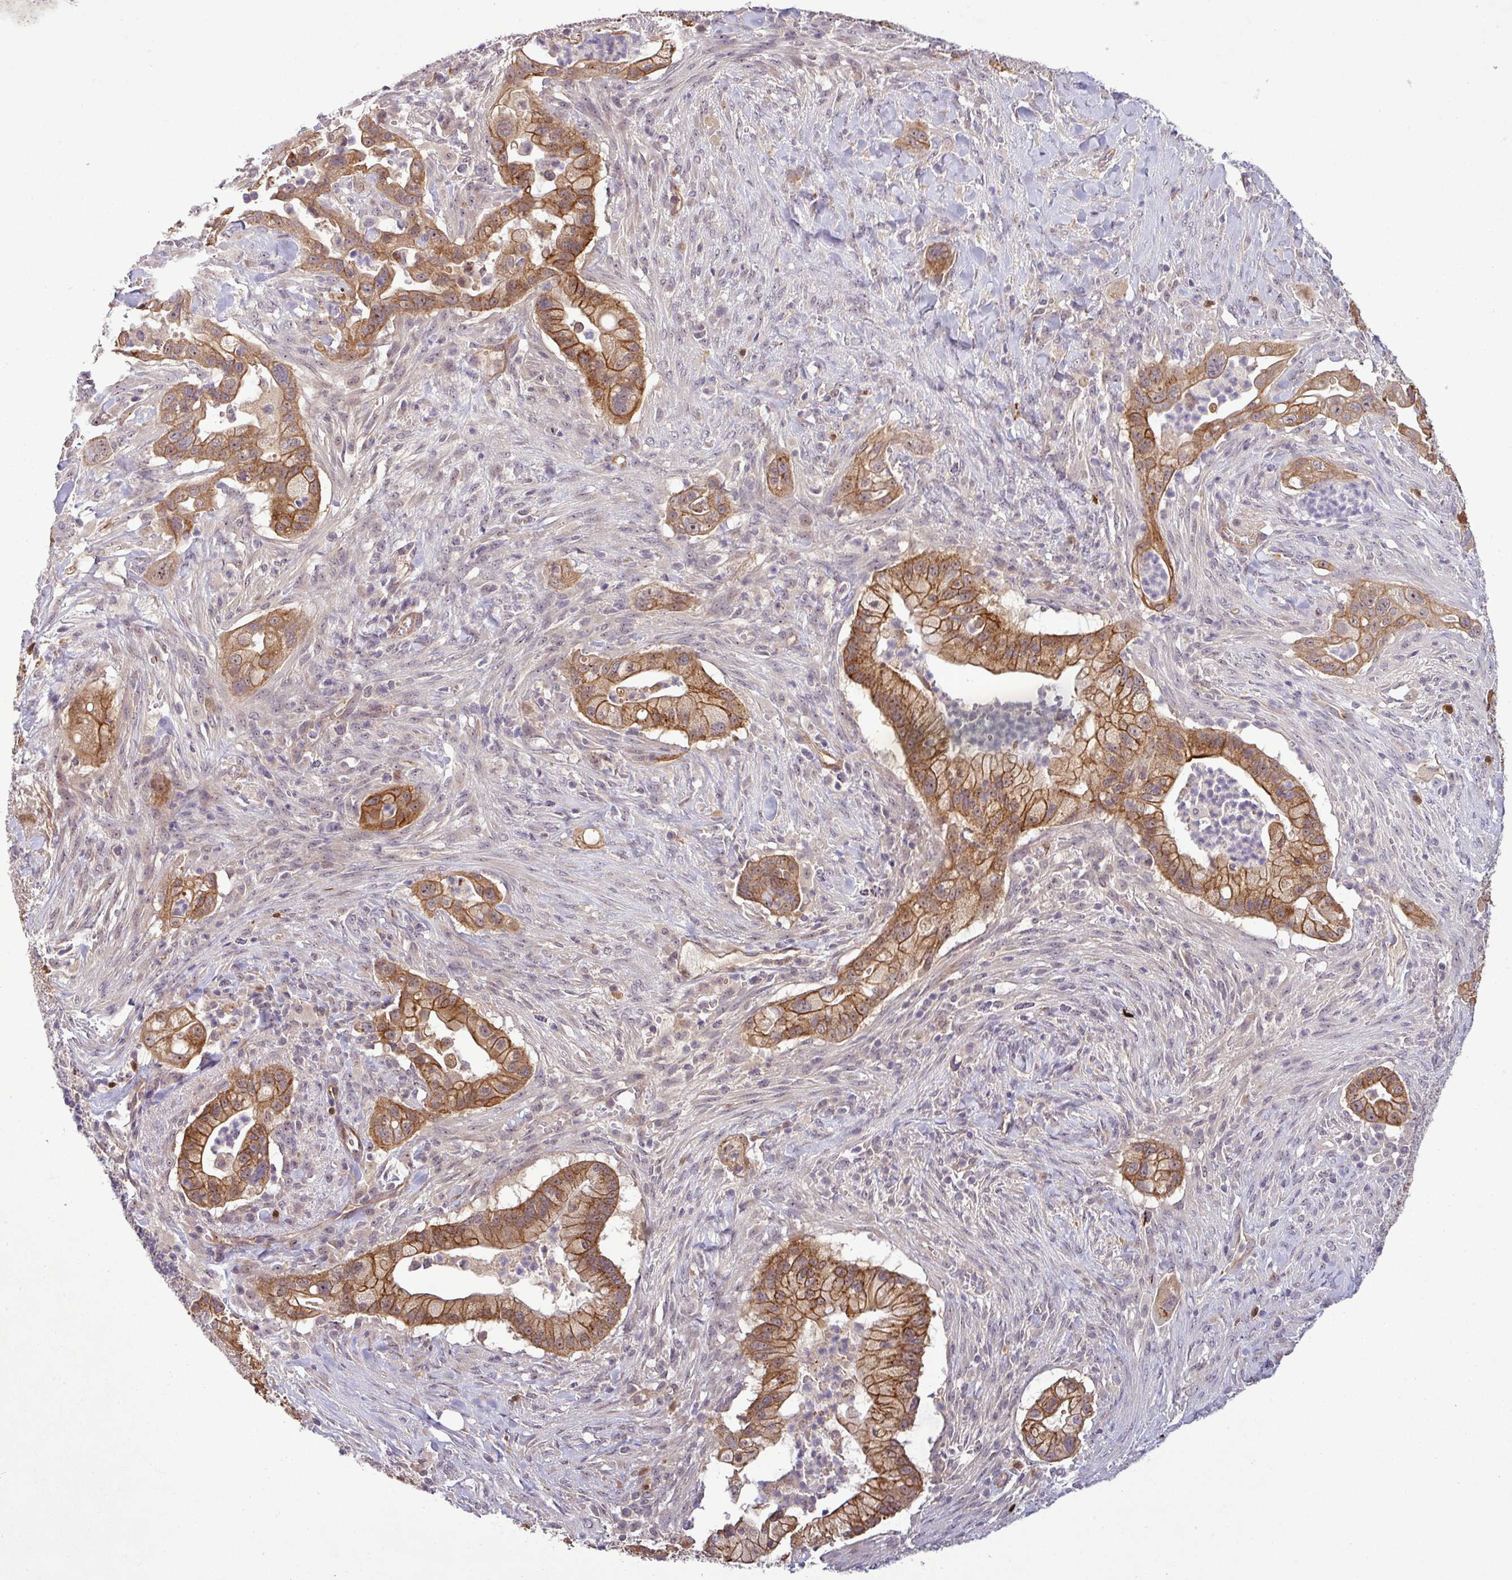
{"staining": {"intensity": "moderate", "quantity": ">75%", "location": "cytoplasmic/membranous,nuclear"}, "tissue": "pancreatic cancer", "cell_type": "Tumor cells", "image_type": "cancer", "snomed": [{"axis": "morphology", "description": "Adenocarcinoma, NOS"}, {"axis": "topography", "description": "Pancreas"}], "caption": "Brown immunohistochemical staining in pancreatic cancer (adenocarcinoma) reveals moderate cytoplasmic/membranous and nuclear staining in about >75% of tumor cells.", "gene": "PCDH1", "patient": {"sex": "male", "age": 44}}